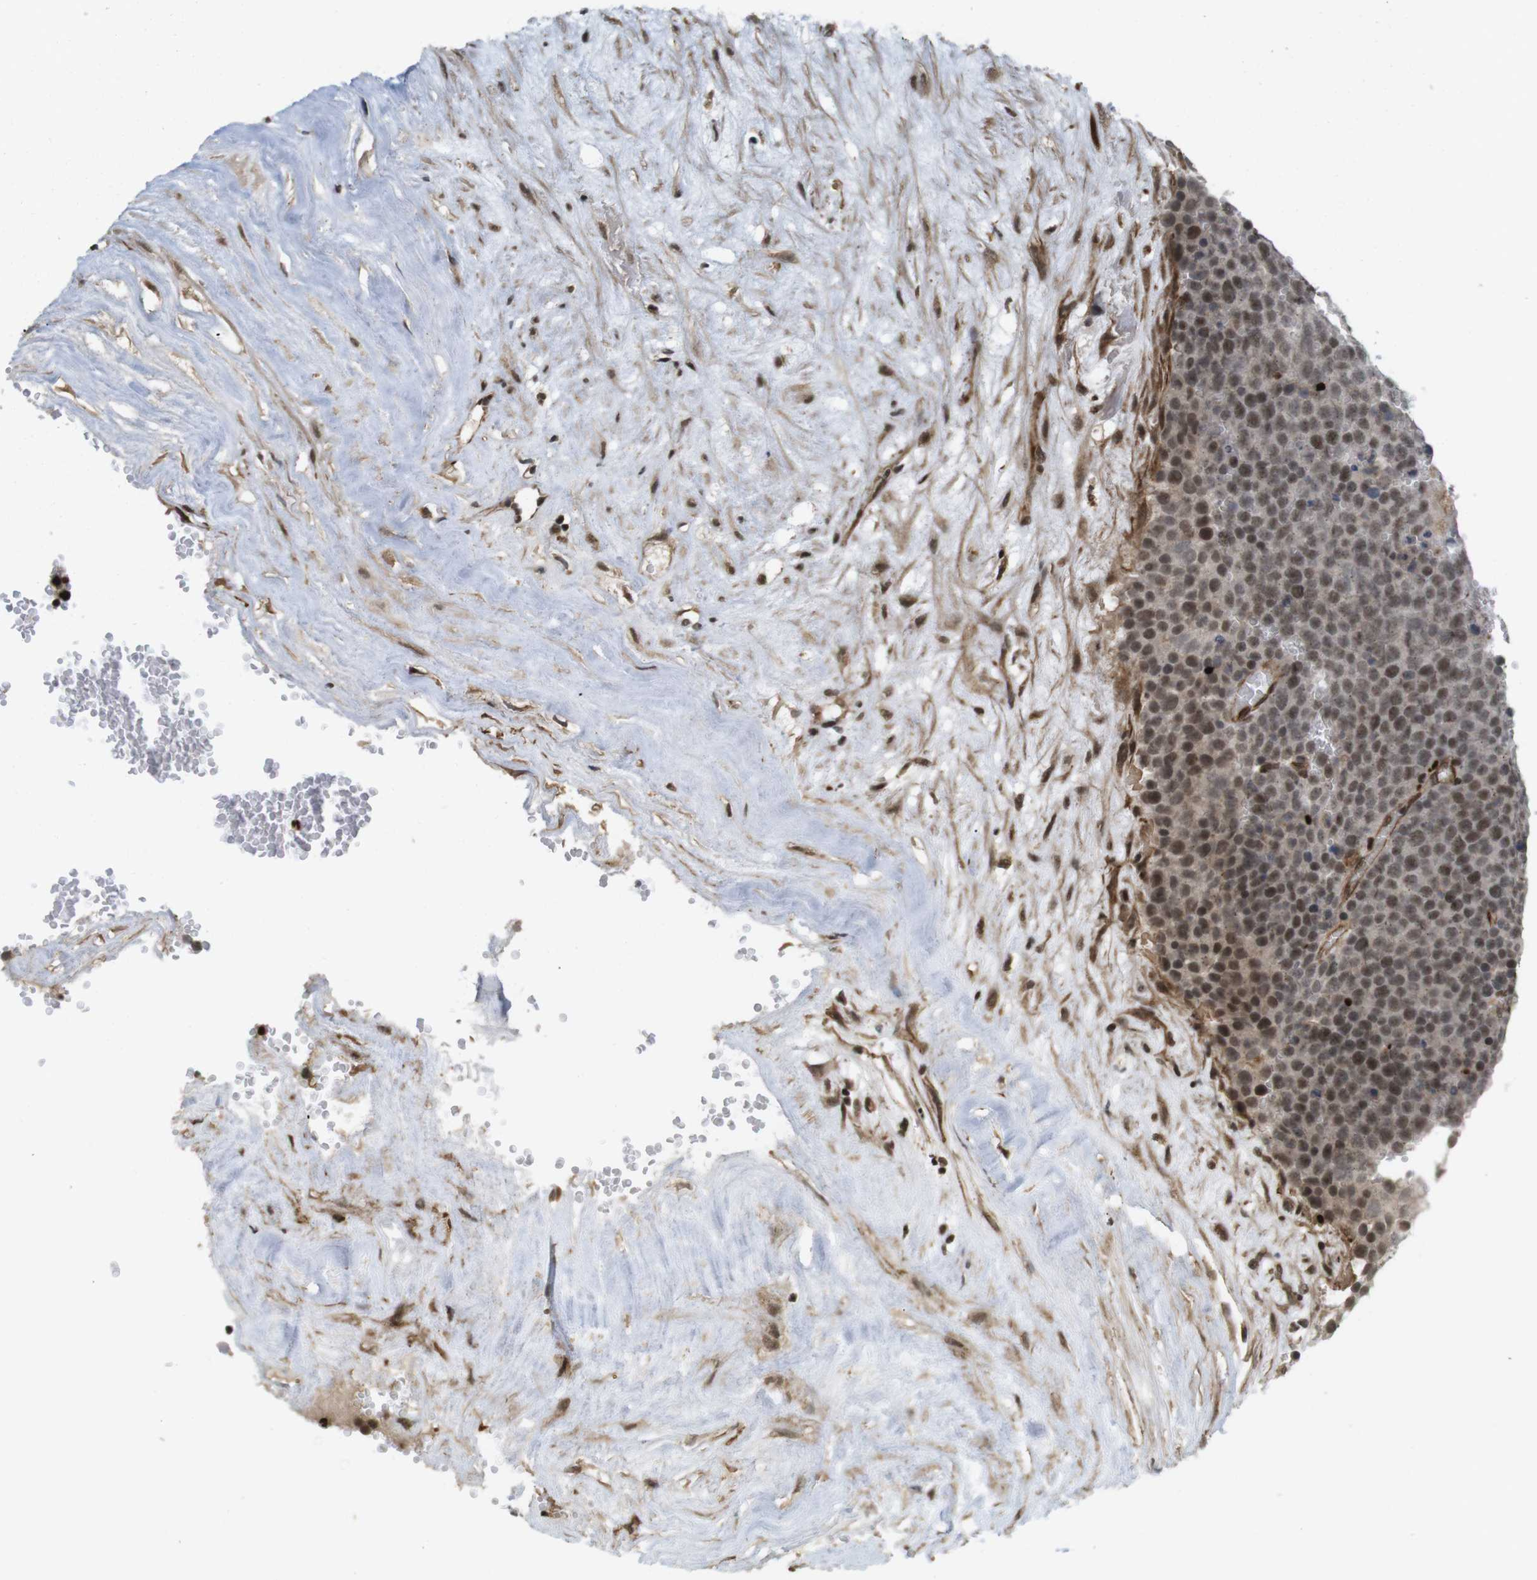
{"staining": {"intensity": "moderate", "quantity": ">75%", "location": "nuclear"}, "tissue": "testis cancer", "cell_type": "Tumor cells", "image_type": "cancer", "snomed": [{"axis": "morphology", "description": "Seminoma, NOS"}, {"axis": "topography", "description": "Testis"}], "caption": "A histopathology image of seminoma (testis) stained for a protein exhibits moderate nuclear brown staining in tumor cells.", "gene": "SP2", "patient": {"sex": "male", "age": 71}}